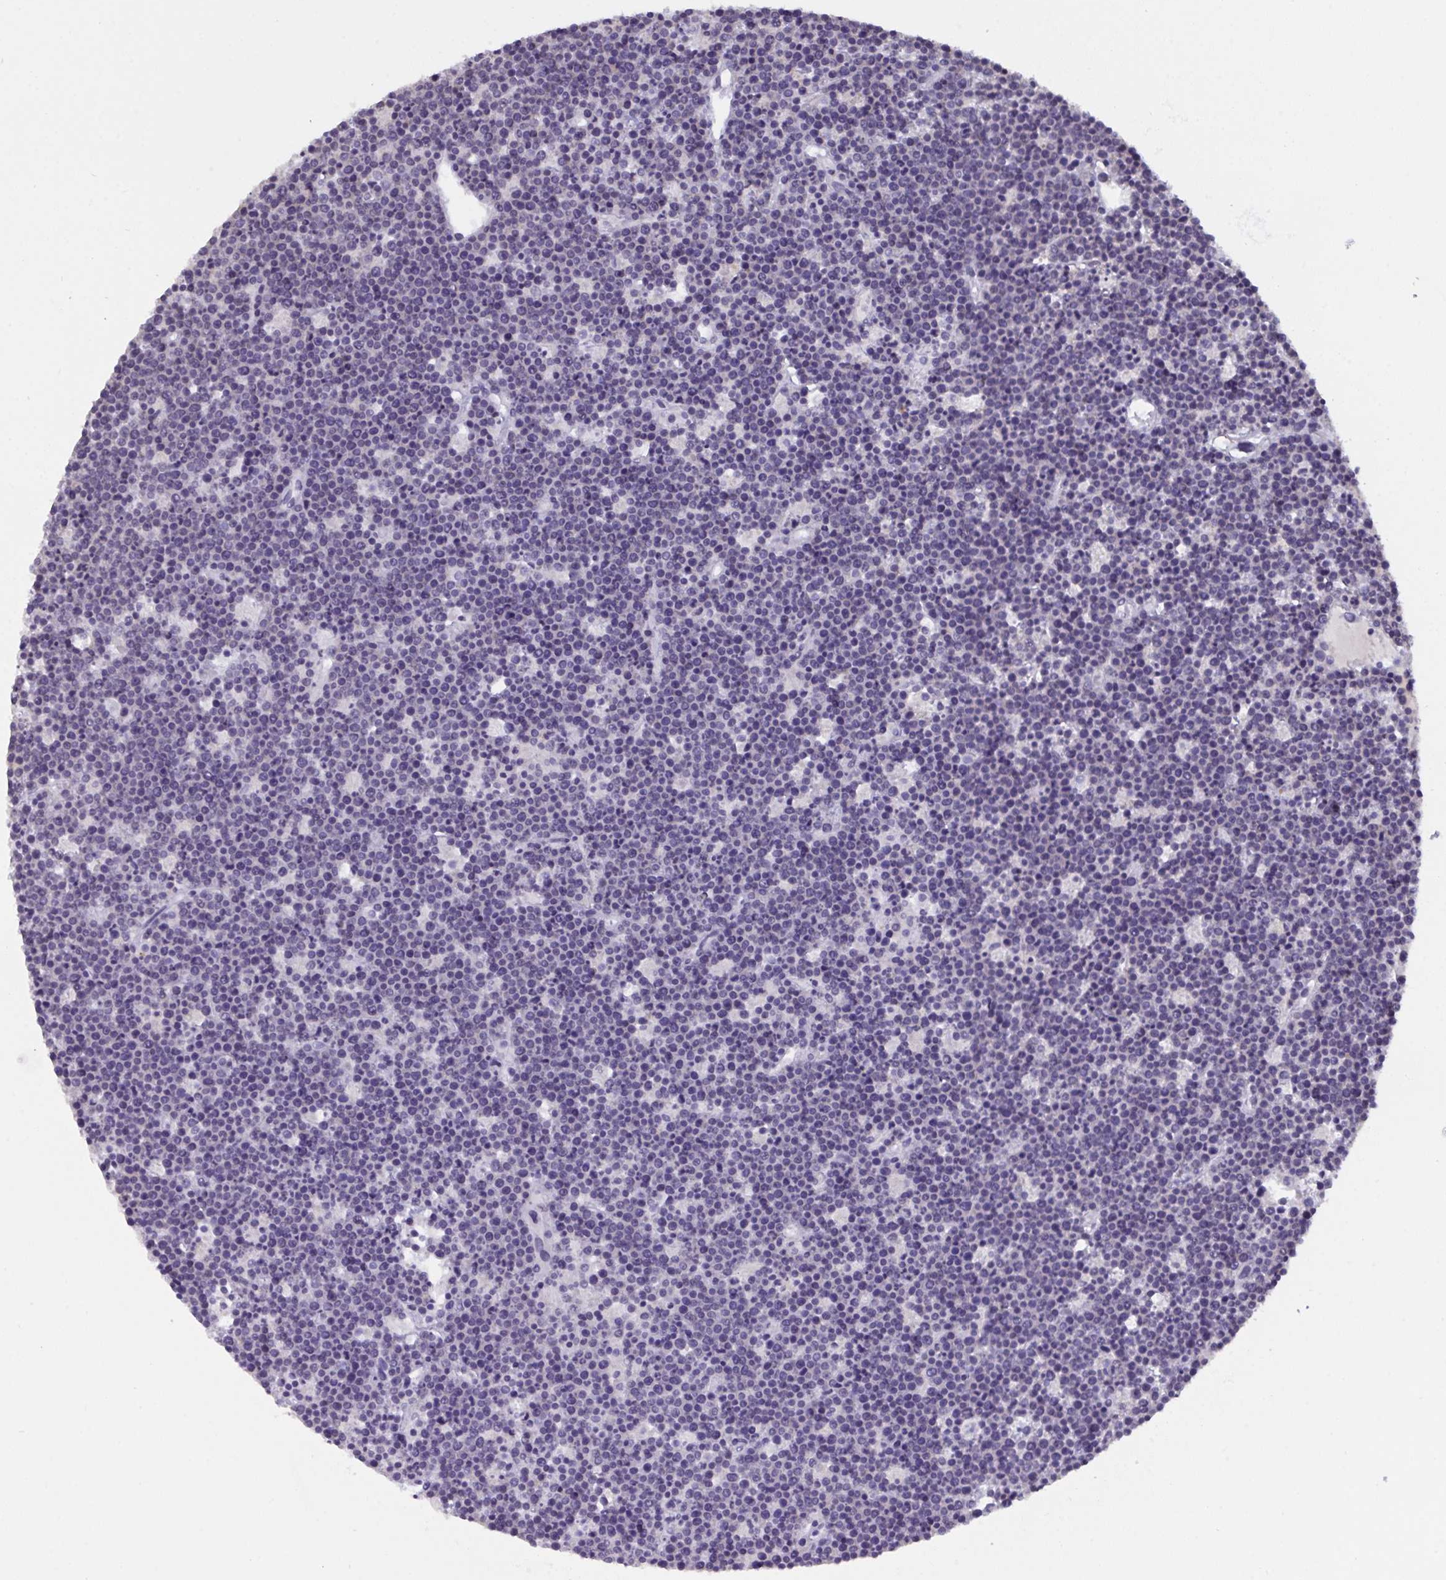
{"staining": {"intensity": "negative", "quantity": "none", "location": "none"}, "tissue": "lymphoma", "cell_type": "Tumor cells", "image_type": "cancer", "snomed": [{"axis": "morphology", "description": "Malignant lymphoma, non-Hodgkin's type, High grade"}, {"axis": "topography", "description": "Ovary"}], "caption": "Tumor cells show no significant protein staining in high-grade malignant lymphoma, non-Hodgkin's type.", "gene": "SERPINB13", "patient": {"sex": "female", "age": 56}}